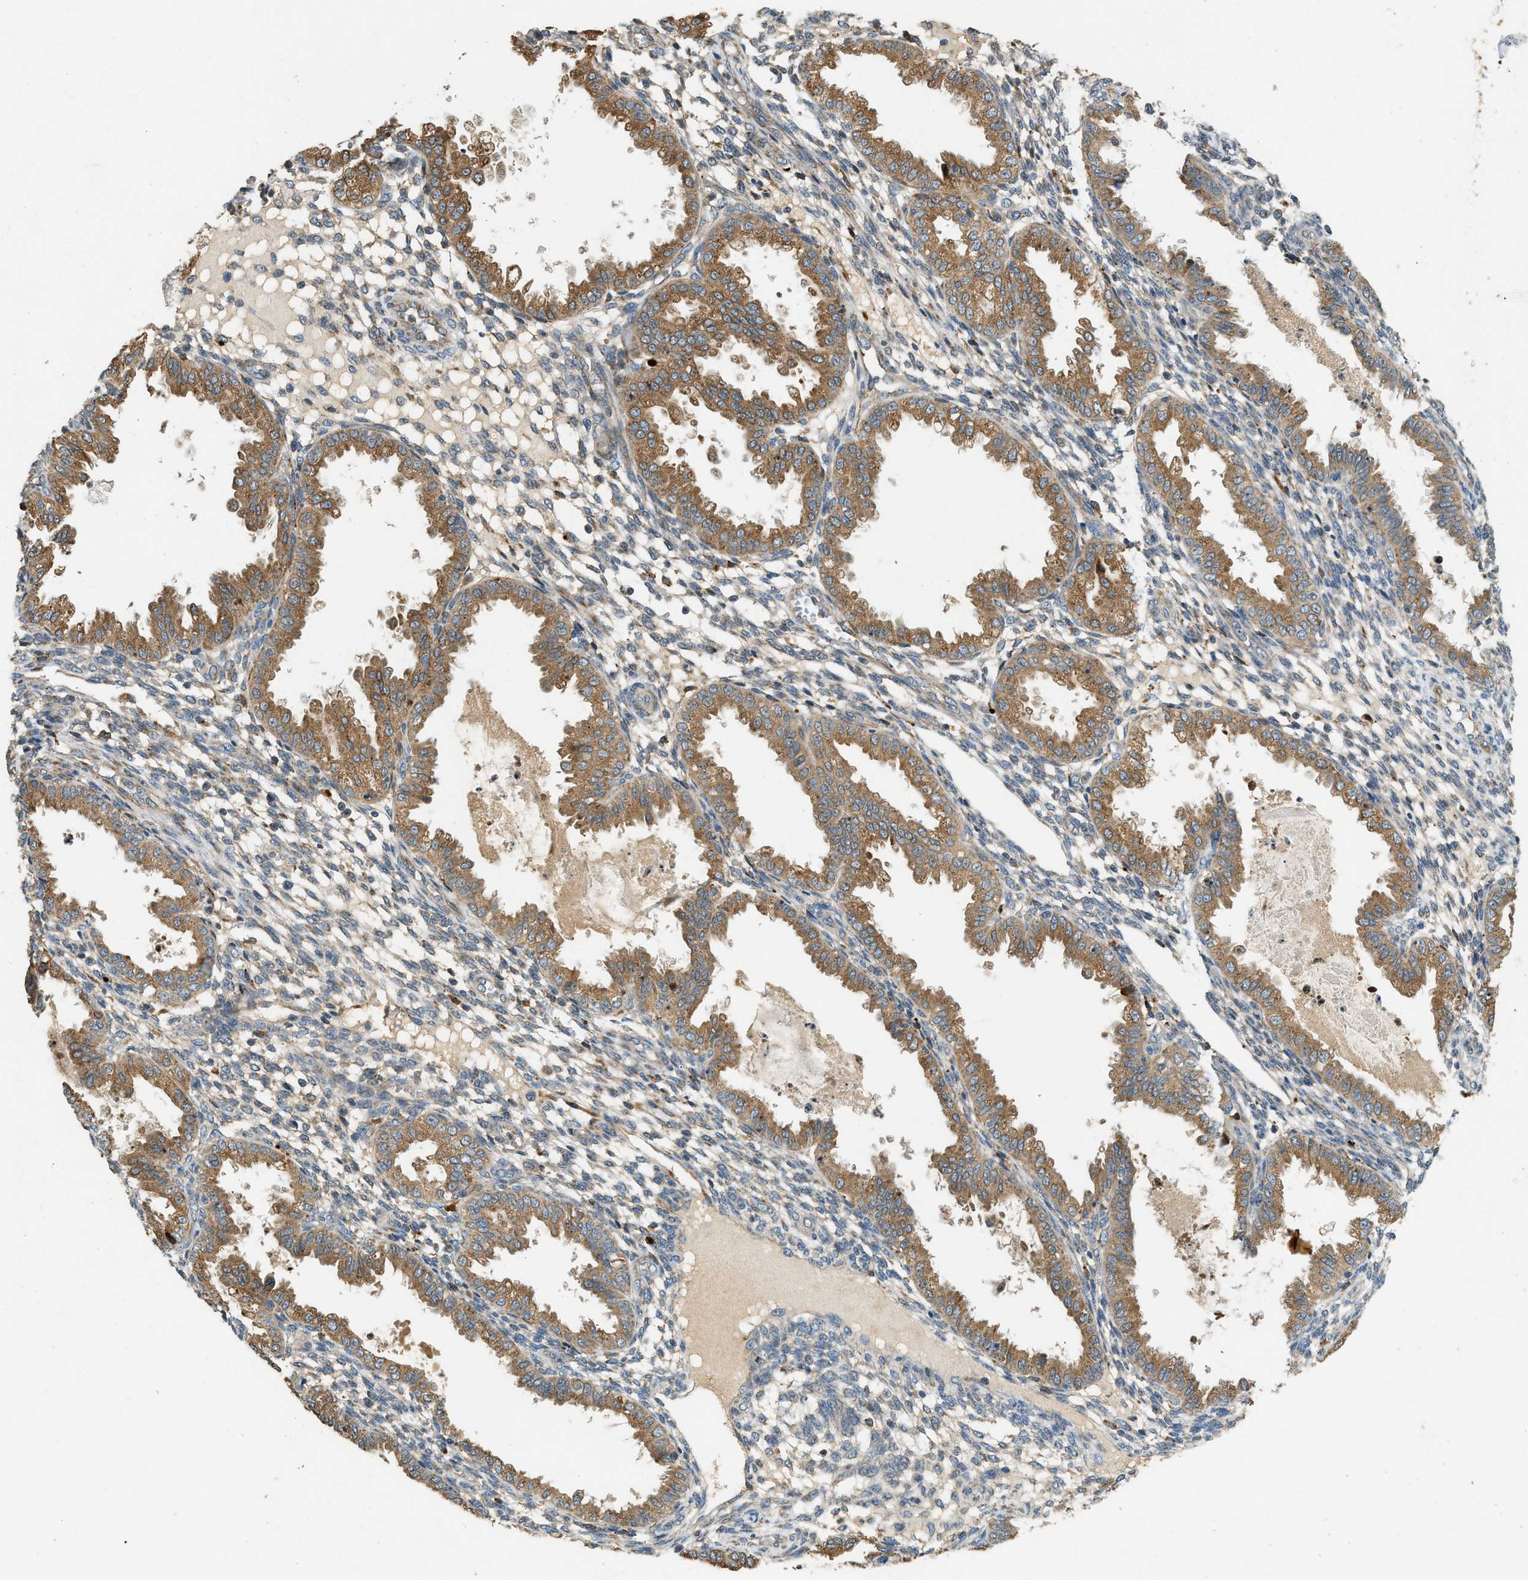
{"staining": {"intensity": "moderate", "quantity": "<25%", "location": "cytoplasmic/membranous"}, "tissue": "endometrium", "cell_type": "Cells in endometrial stroma", "image_type": "normal", "snomed": [{"axis": "morphology", "description": "Normal tissue, NOS"}, {"axis": "topography", "description": "Endometrium"}], "caption": "The micrograph demonstrates a brown stain indicating the presence of a protein in the cytoplasmic/membranous of cells in endometrial stroma in endometrium.", "gene": "CTSB", "patient": {"sex": "female", "age": 33}}